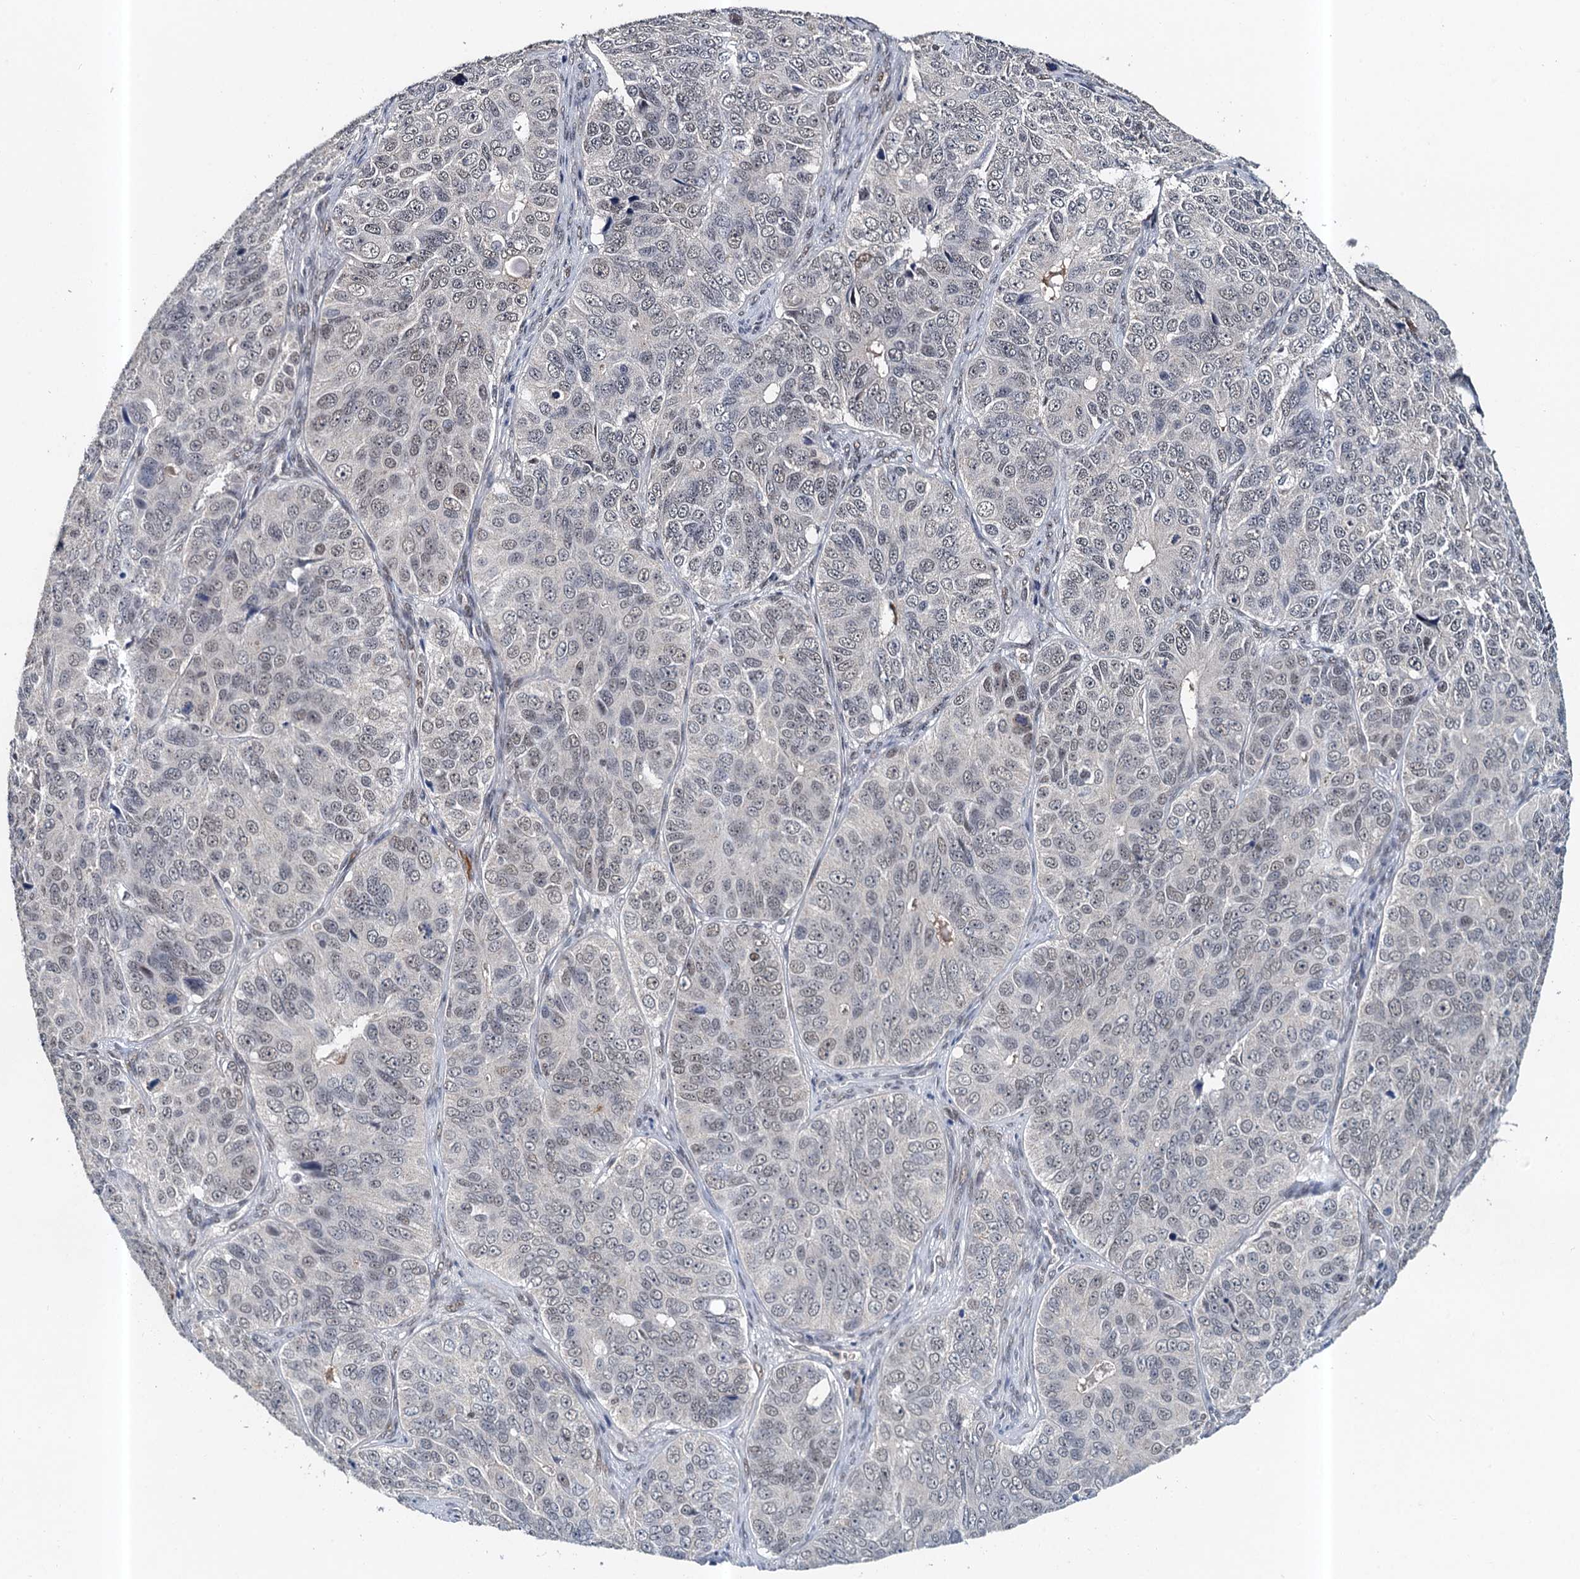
{"staining": {"intensity": "weak", "quantity": "<25%", "location": "nuclear"}, "tissue": "ovarian cancer", "cell_type": "Tumor cells", "image_type": "cancer", "snomed": [{"axis": "morphology", "description": "Carcinoma, endometroid"}, {"axis": "topography", "description": "Ovary"}], "caption": "Ovarian cancer was stained to show a protein in brown. There is no significant positivity in tumor cells. Nuclei are stained in blue.", "gene": "CSTF3", "patient": {"sex": "female", "age": 51}}